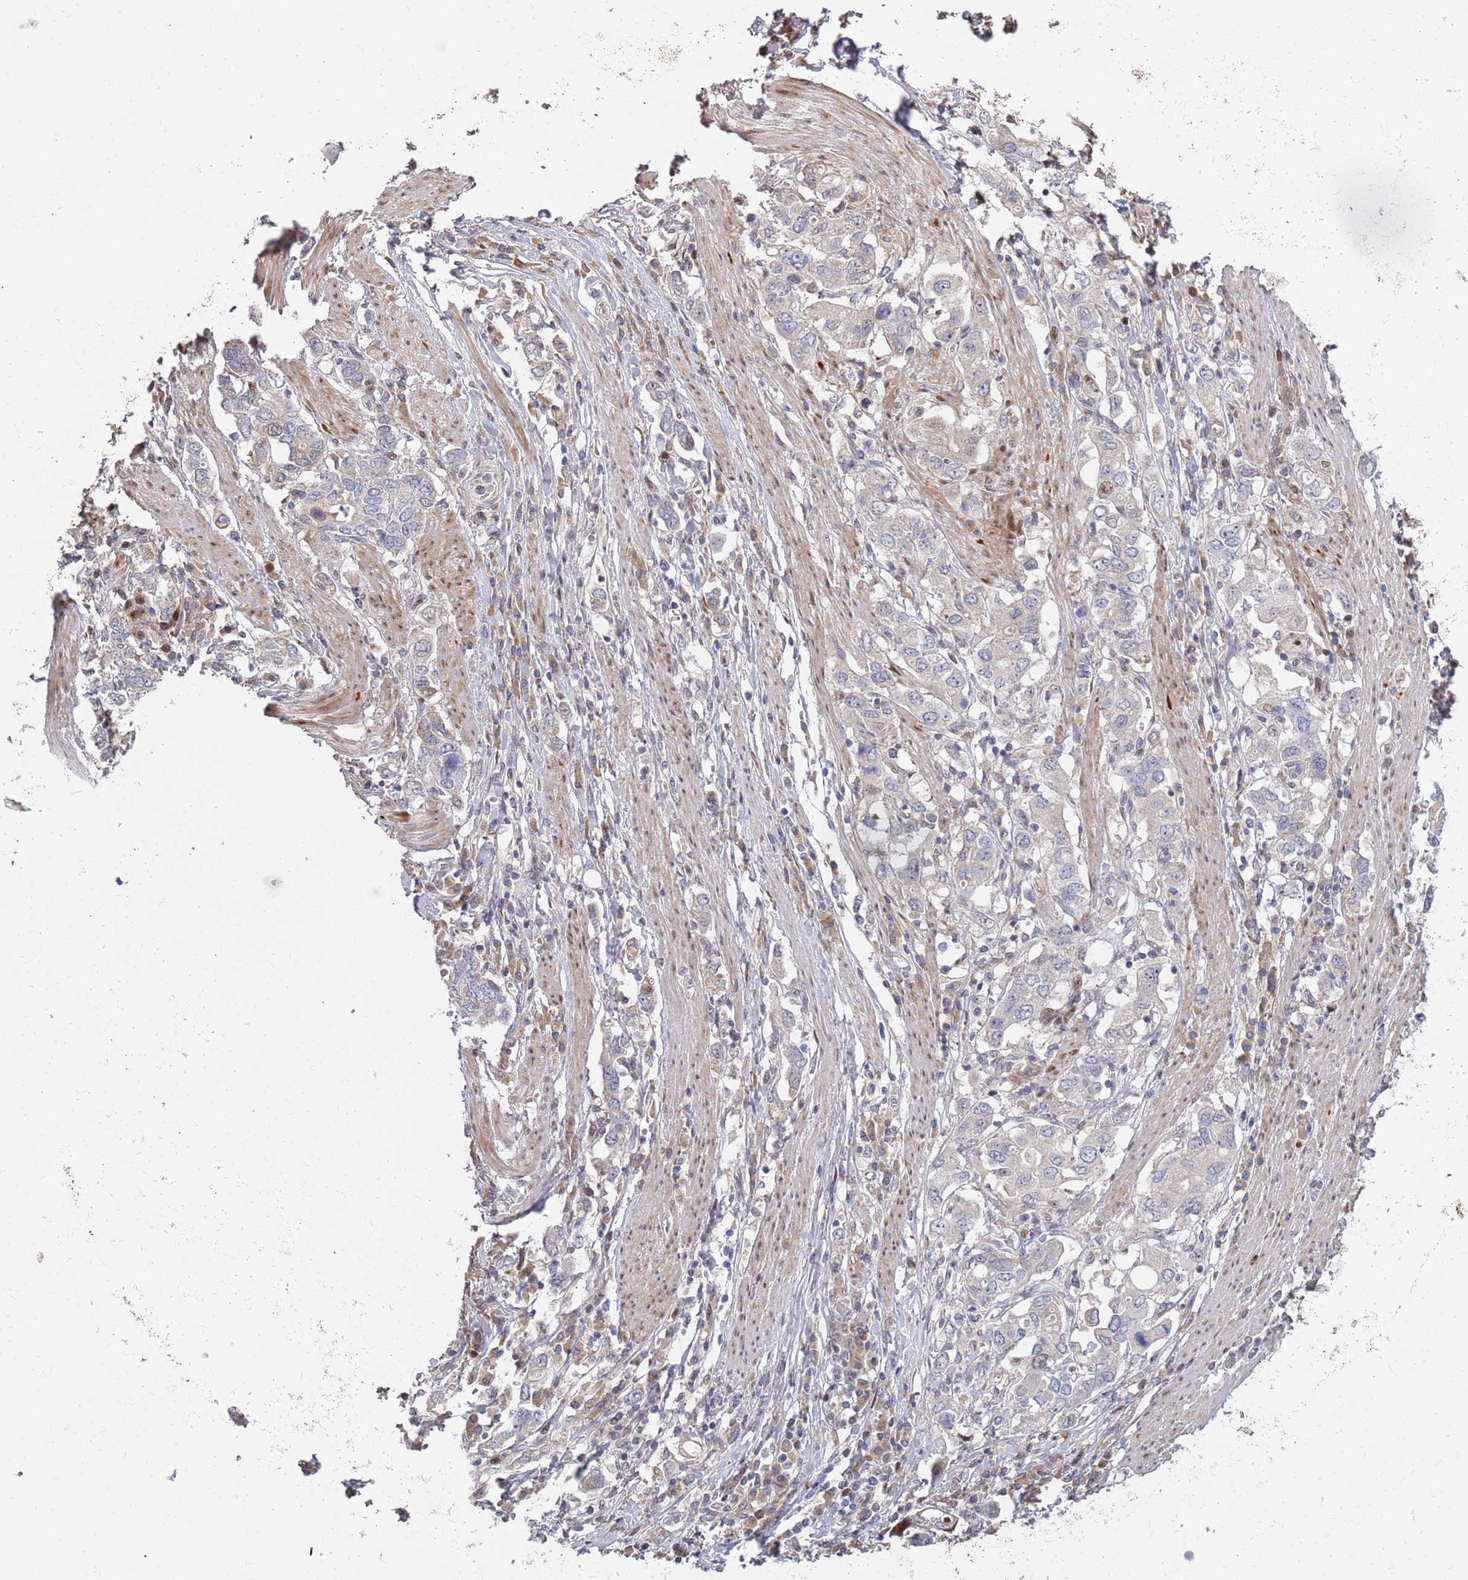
{"staining": {"intensity": "negative", "quantity": "none", "location": "none"}, "tissue": "stomach cancer", "cell_type": "Tumor cells", "image_type": "cancer", "snomed": [{"axis": "morphology", "description": "Adenocarcinoma, NOS"}, {"axis": "topography", "description": "Stomach, upper"}, {"axis": "topography", "description": "Stomach"}], "caption": "Stomach cancer was stained to show a protein in brown. There is no significant staining in tumor cells.", "gene": "SYNDIG1L", "patient": {"sex": "male", "age": 62}}